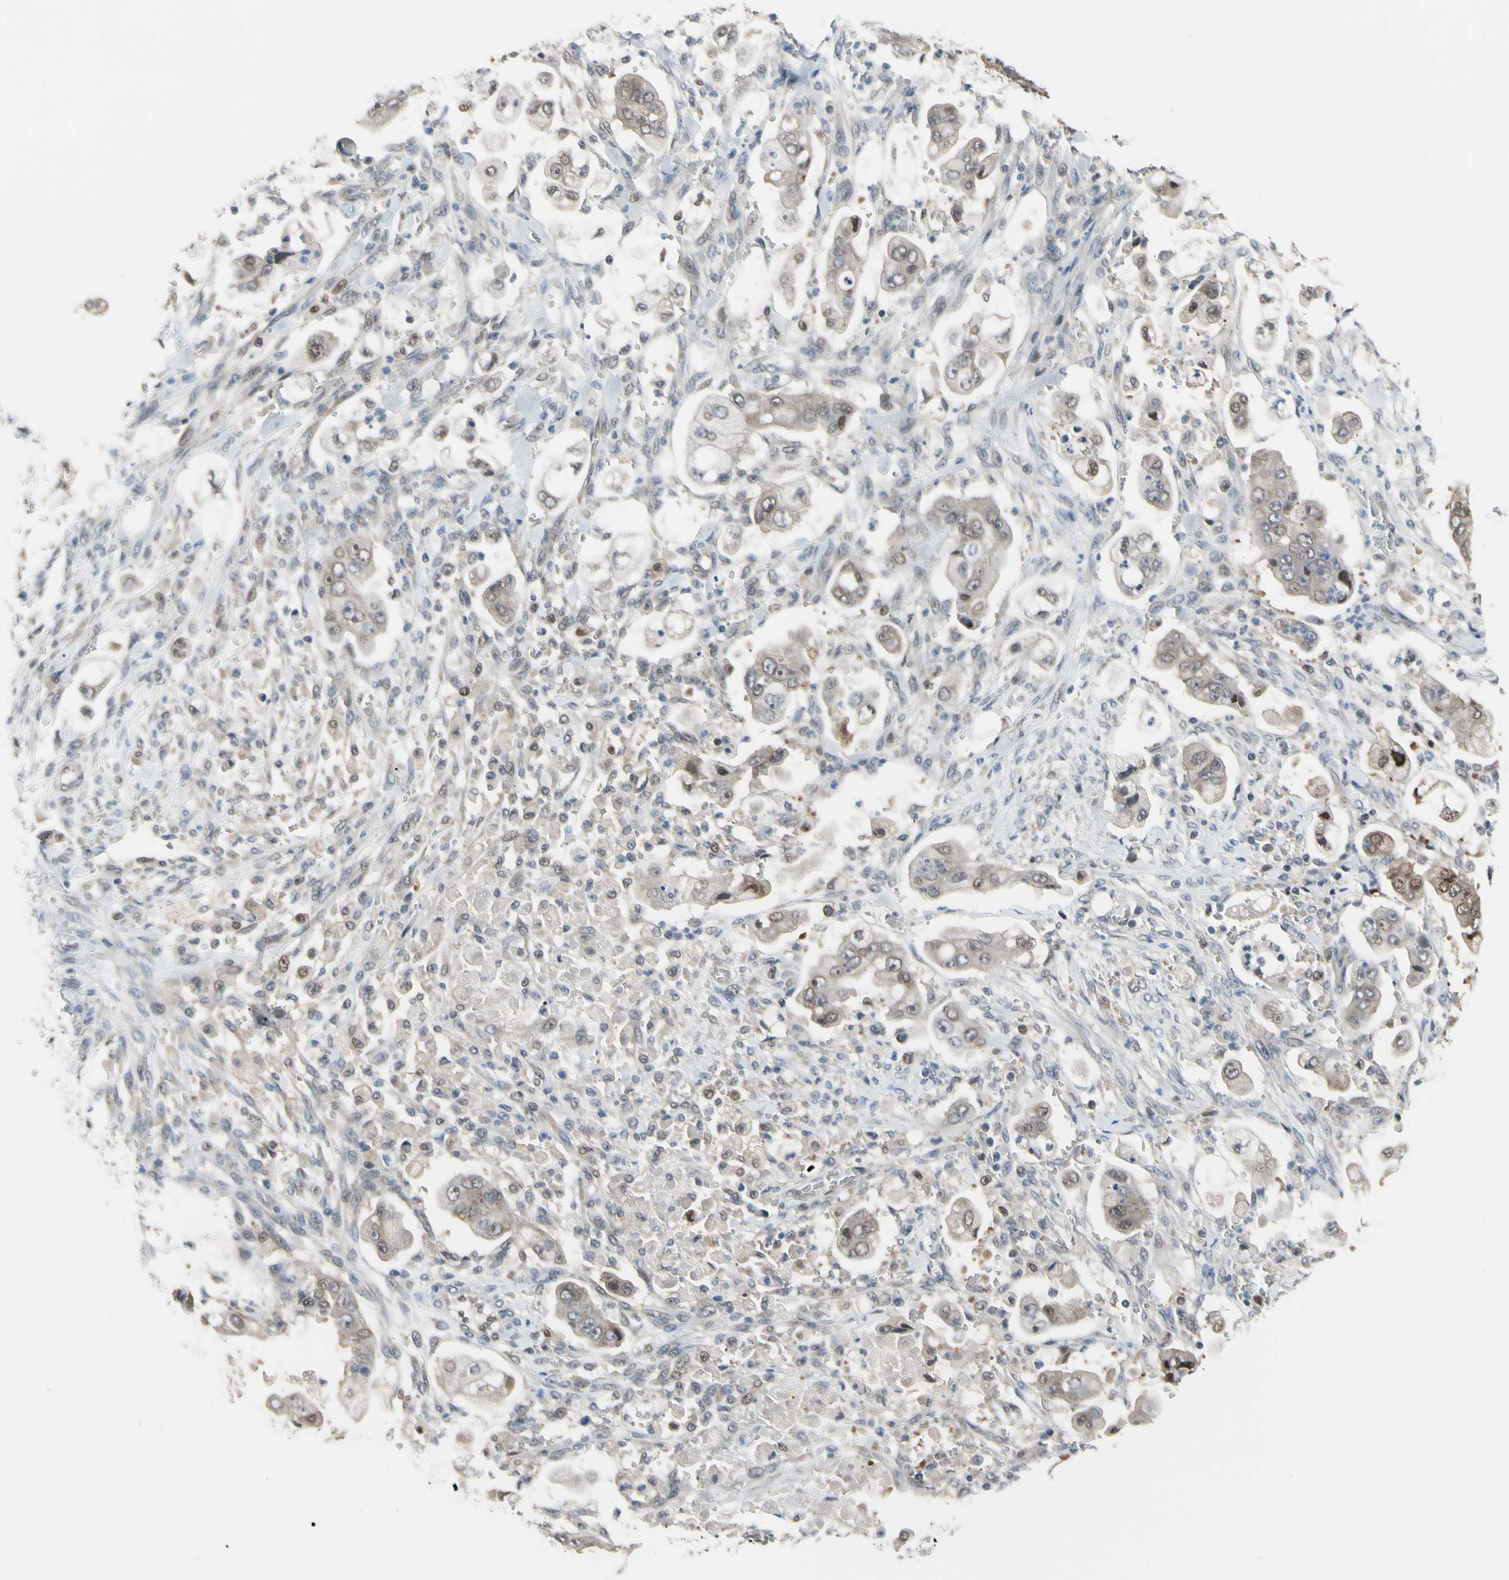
{"staining": {"intensity": "weak", "quantity": ">75%", "location": "cytoplasmic/membranous,nuclear"}, "tissue": "stomach cancer", "cell_type": "Tumor cells", "image_type": "cancer", "snomed": [{"axis": "morphology", "description": "Adenocarcinoma, NOS"}, {"axis": "topography", "description": "Stomach"}], "caption": "Human stomach adenocarcinoma stained with a protein marker exhibits weak staining in tumor cells.", "gene": "HSPA4", "patient": {"sex": "male", "age": 62}}